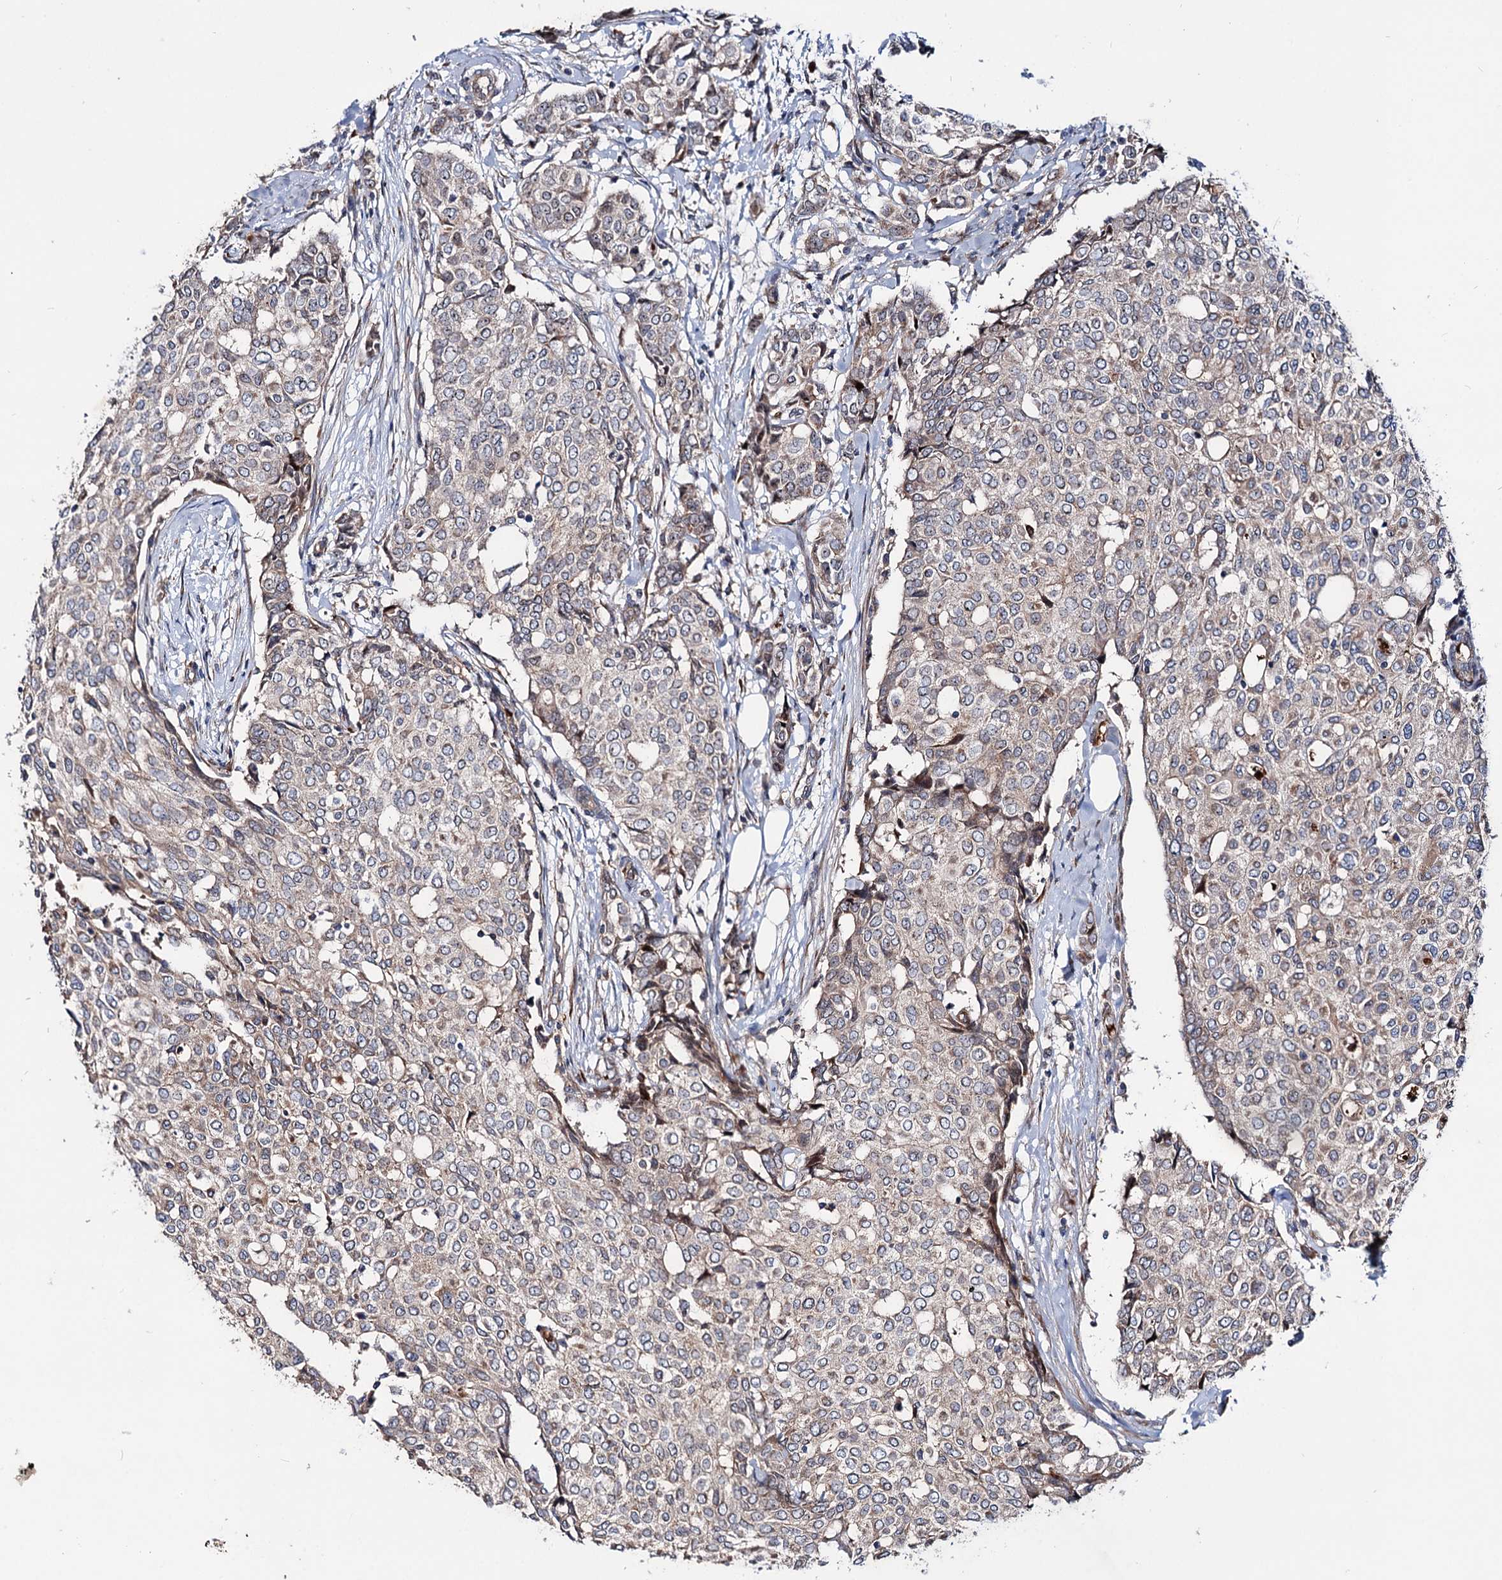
{"staining": {"intensity": "weak", "quantity": ">75%", "location": "cytoplasmic/membranous"}, "tissue": "breast cancer", "cell_type": "Tumor cells", "image_type": "cancer", "snomed": [{"axis": "morphology", "description": "Lobular carcinoma"}, {"axis": "topography", "description": "Breast"}], "caption": "Tumor cells reveal low levels of weak cytoplasmic/membranous expression in about >75% of cells in human lobular carcinoma (breast). (IHC, brightfield microscopy, high magnification).", "gene": "PTDSS2", "patient": {"sex": "female", "age": 51}}